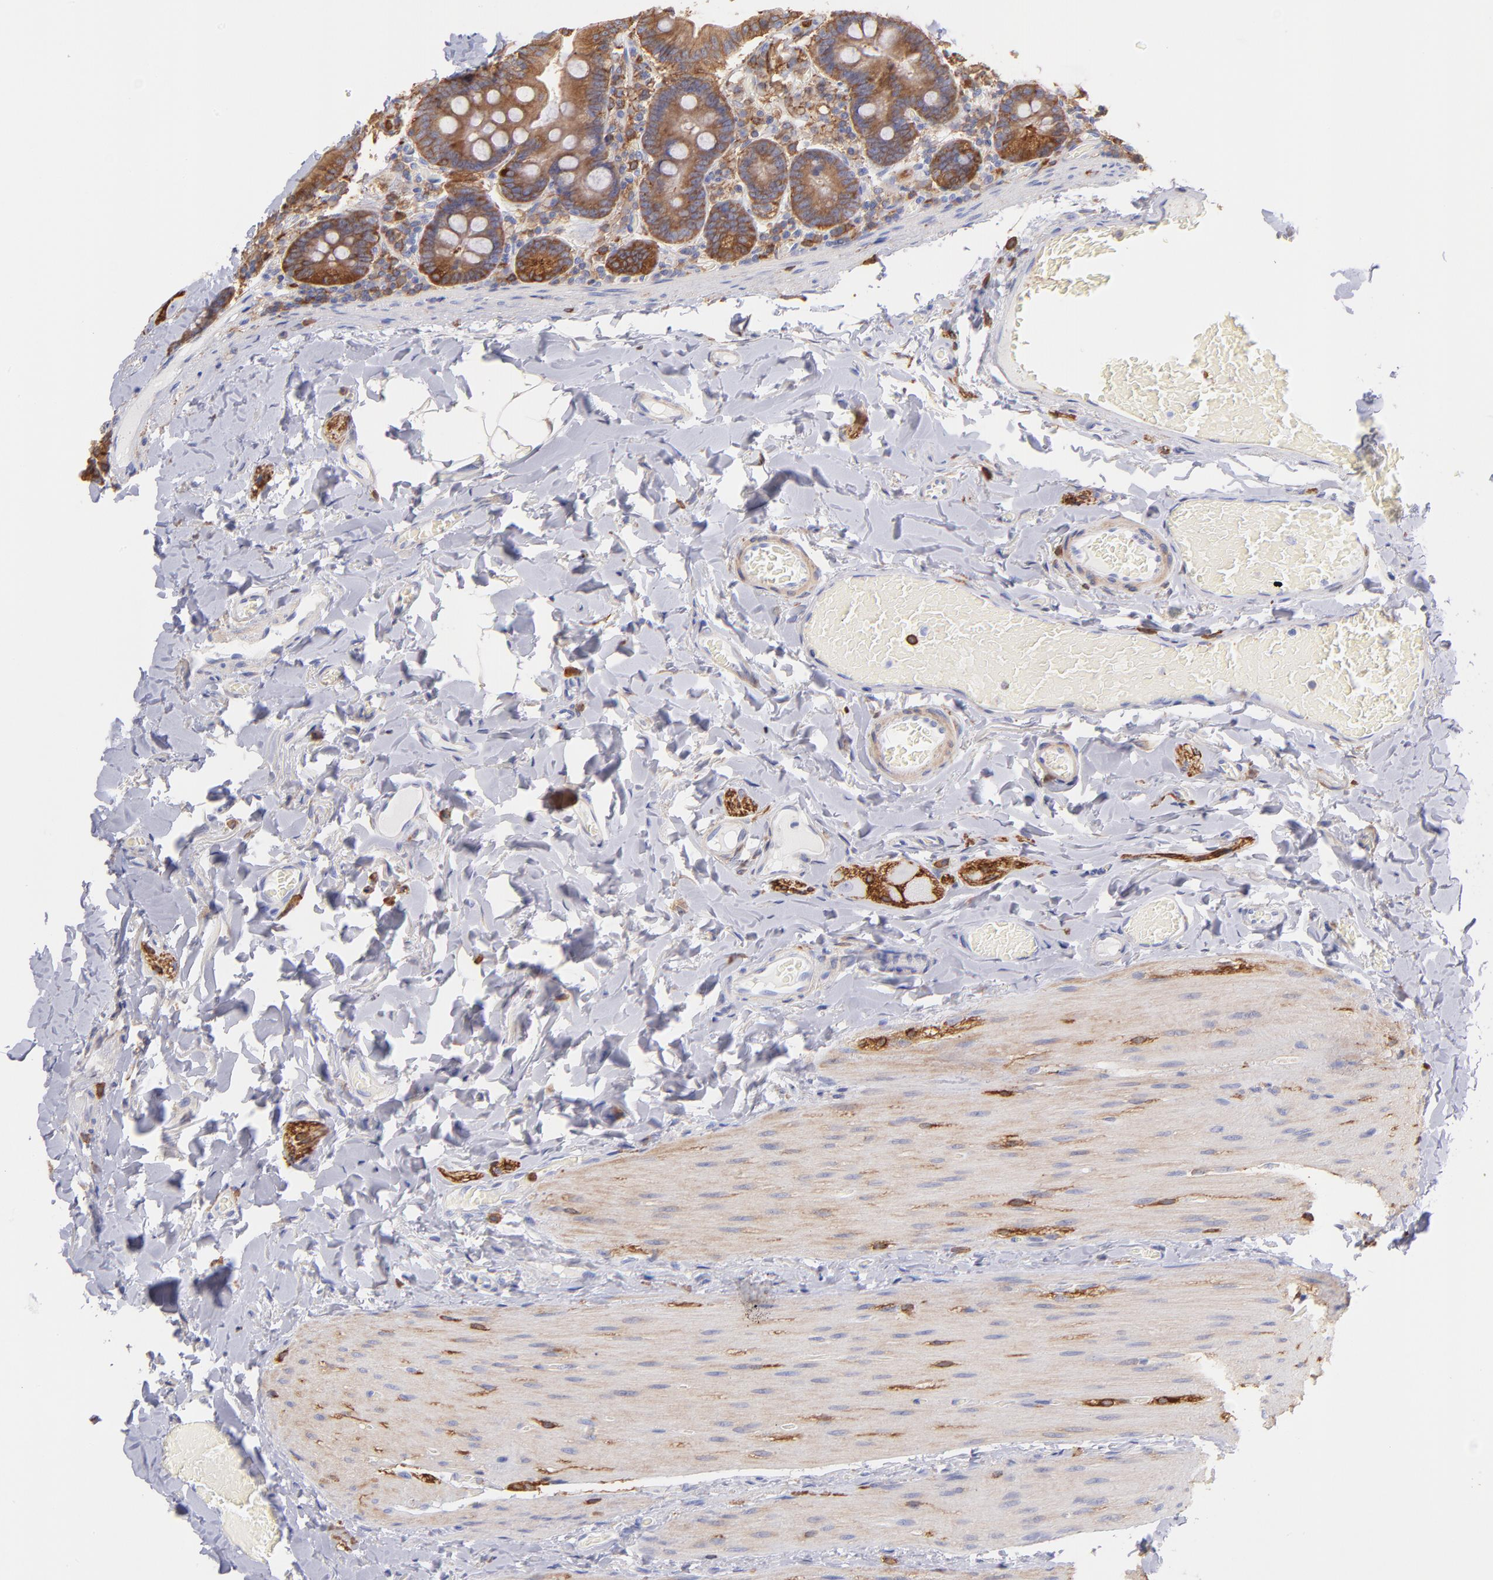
{"staining": {"intensity": "moderate", "quantity": ">75%", "location": "cytoplasmic/membranous"}, "tissue": "duodenum", "cell_type": "Glandular cells", "image_type": "normal", "snomed": [{"axis": "morphology", "description": "Normal tissue, NOS"}, {"axis": "topography", "description": "Duodenum"}], "caption": "Brown immunohistochemical staining in benign human duodenum exhibits moderate cytoplasmic/membranous expression in approximately >75% of glandular cells. Using DAB (brown) and hematoxylin (blue) stains, captured at high magnification using brightfield microscopy.", "gene": "PRKCA", "patient": {"sex": "male", "age": 66}}